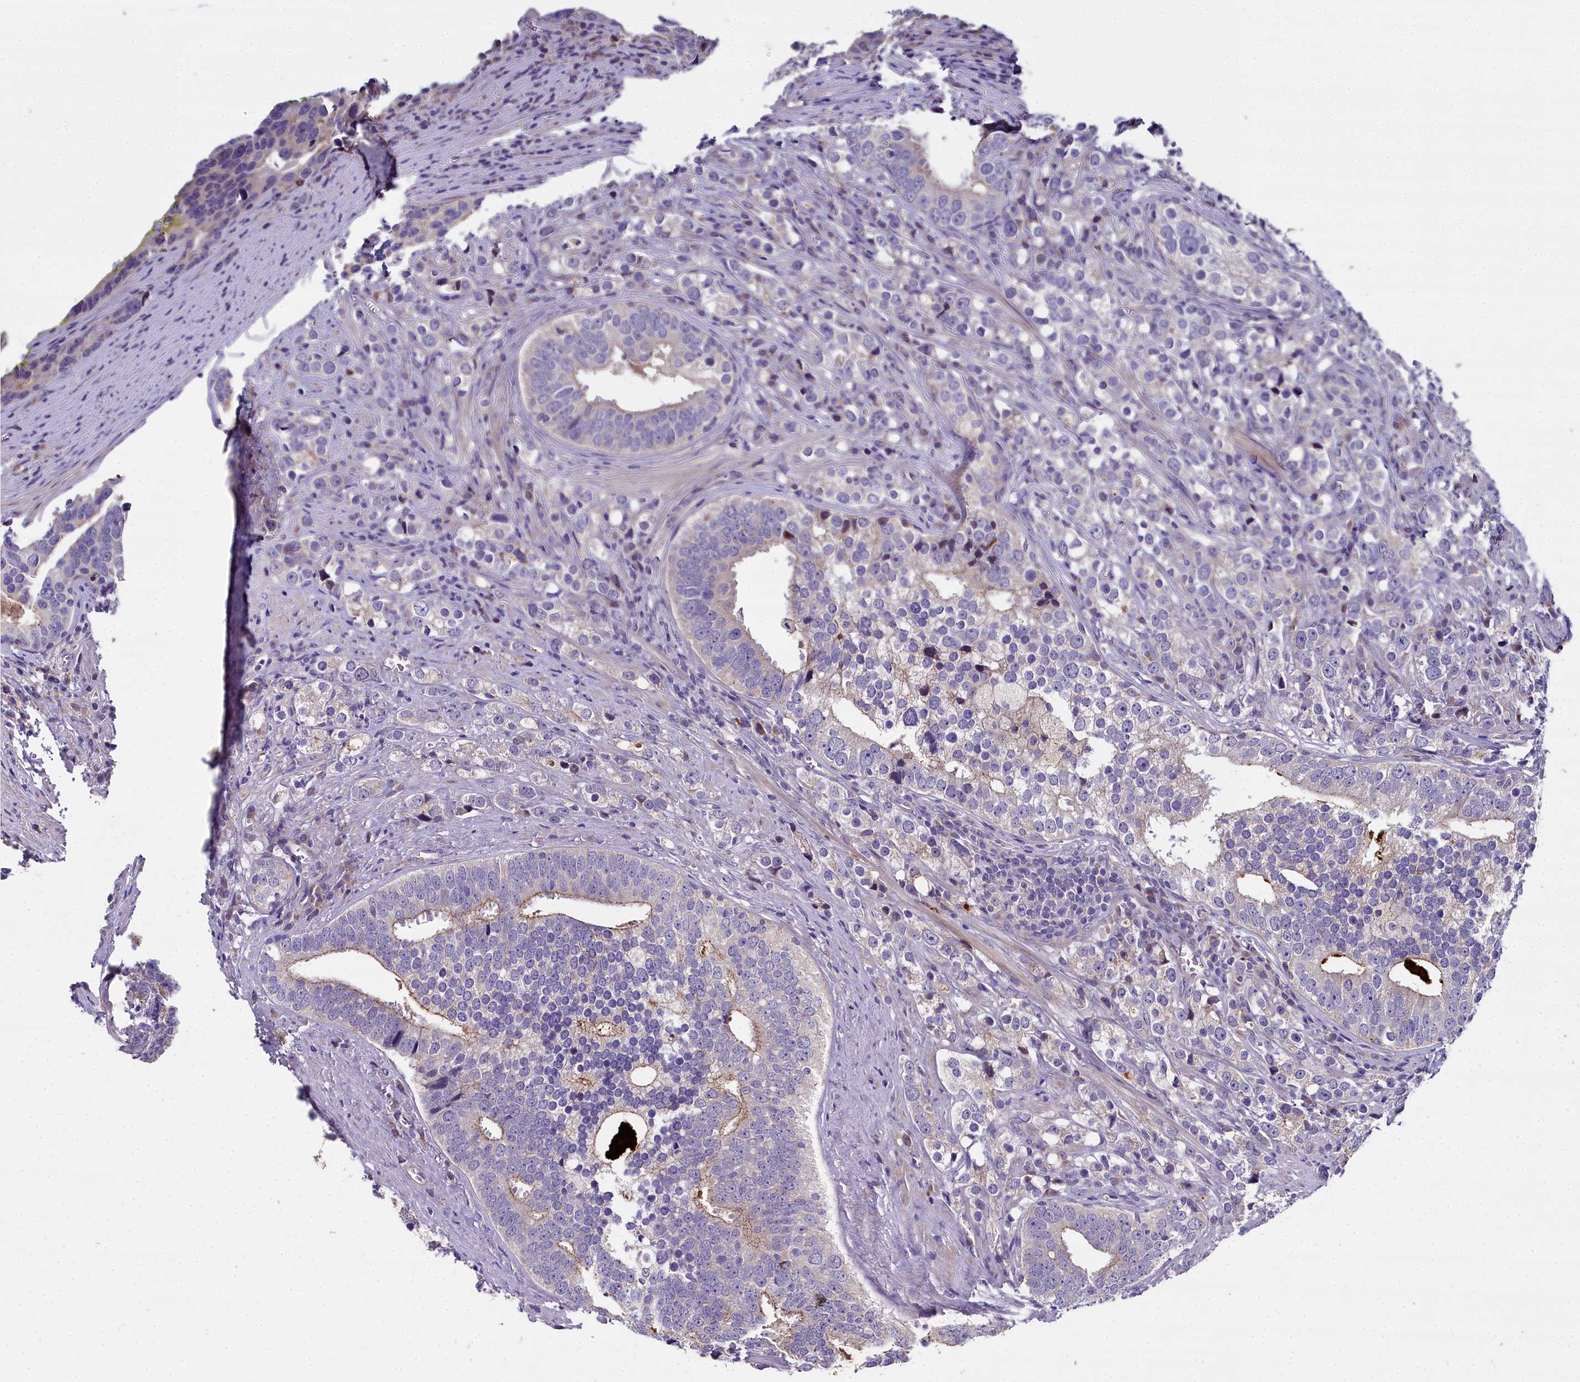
{"staining": {"intensity": "moderate", "quantity": "<25%", "location": "cytoplasmic/membranous"}, "tissue": "prostate cancer", "cell_type": "Tumor cells", "image_type": "cancer", "snomed": [{"axis": "morphology", "description": "Adenocarcinoma, High grade"}, {"axis": "topography", "description": "Prostate"}], "caption": "Prostate high-grade adenocarcinoma was stained to show a protein in brown. There is low levels of moderate cytoplasmic/membranous positivity in about <25% of tumor cells.", "gene": "NT5M", "patient": {"sex": "male", "age": 71}}